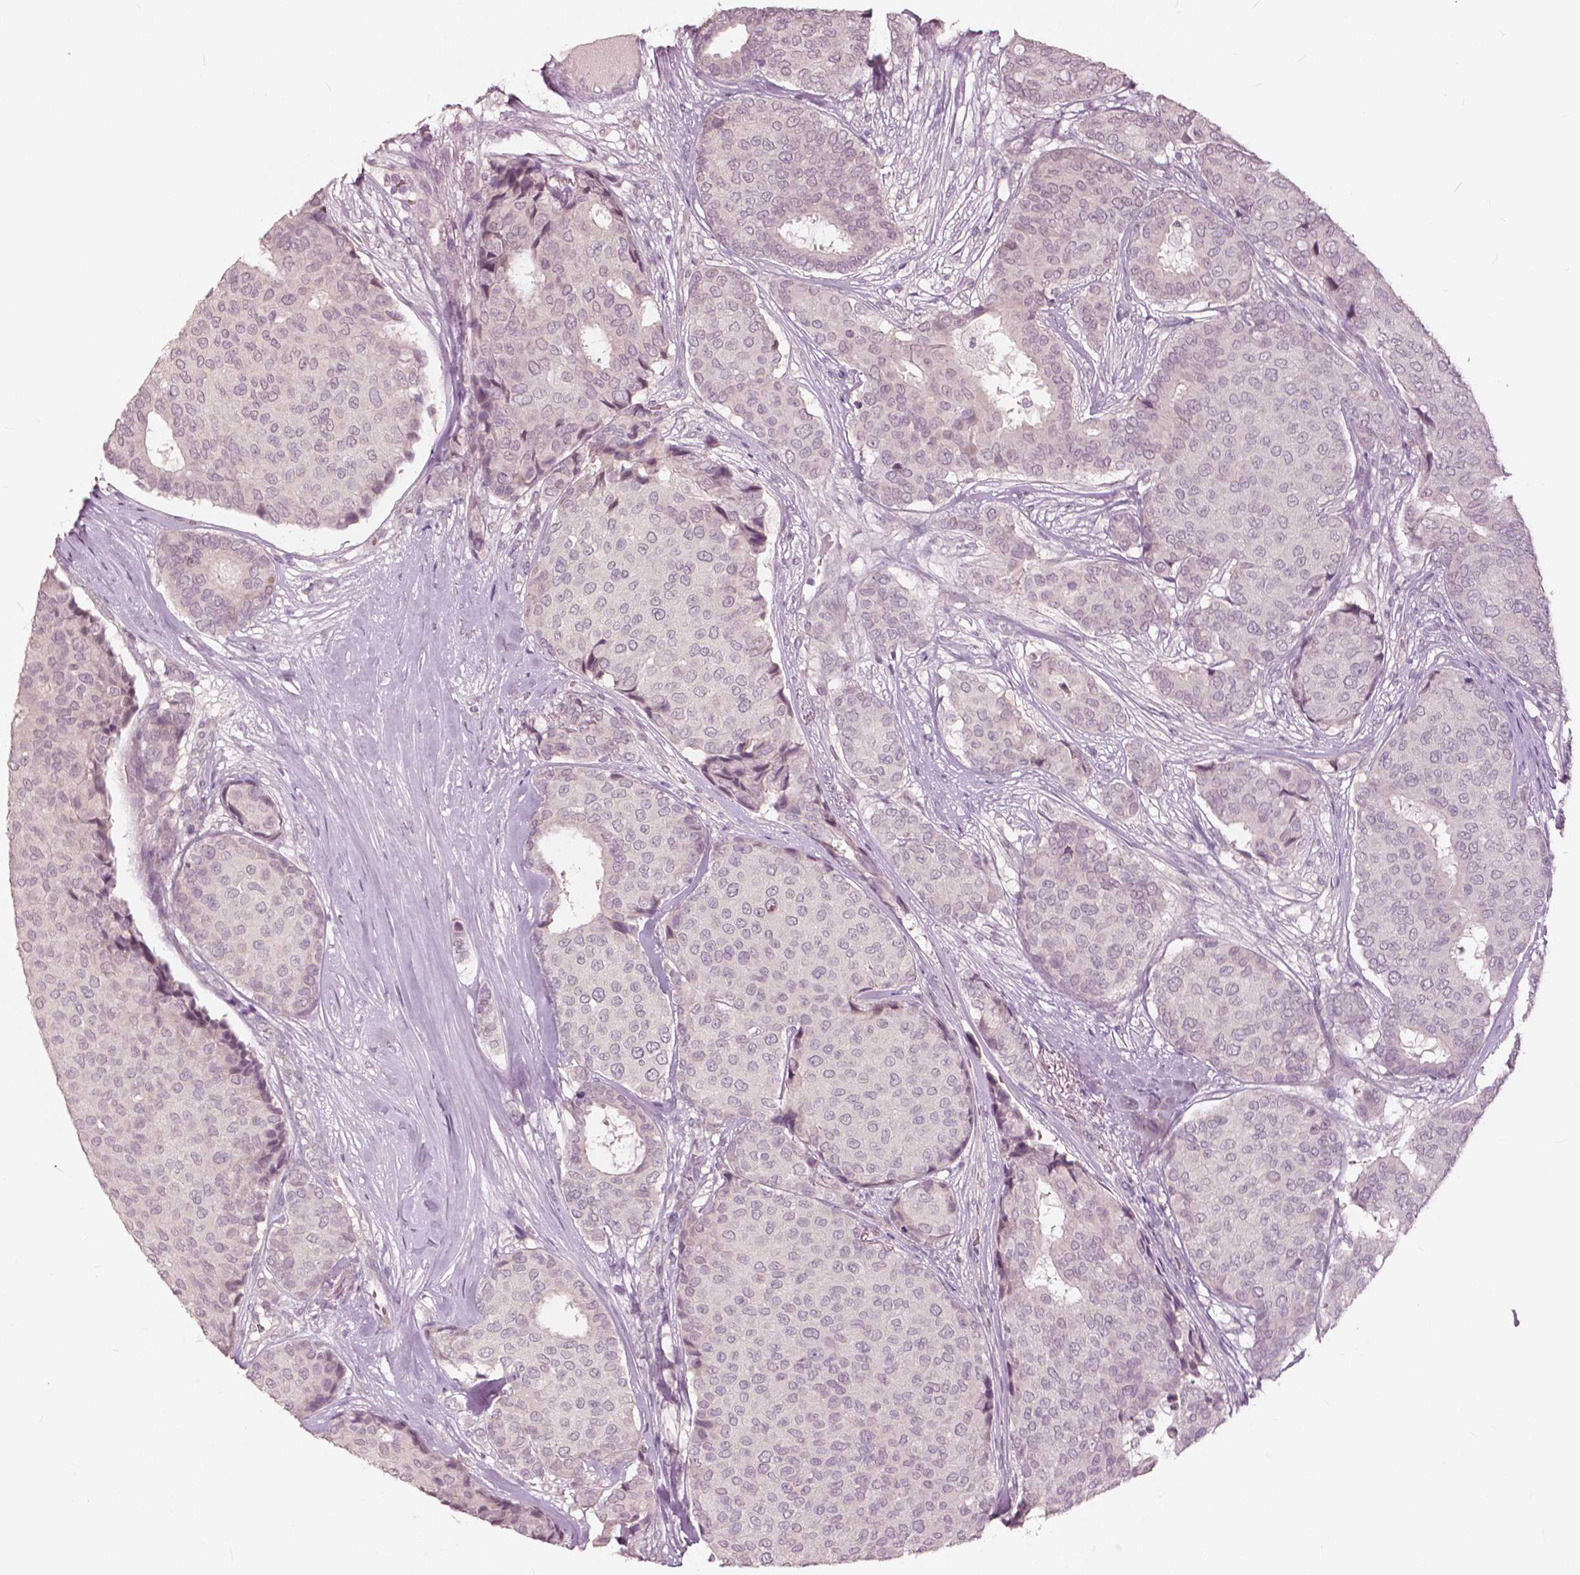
{"staining": {"intensity": "negative", "quantity": "none", "location": "none"}, "tissue": "breast cancer", "cell_type": "Tumor cells", "image_type": "cancer", "snomed": [{"axis": "morphology", "description": "Duct carcinoma"}, {"axis": "topography", "description": "Breast"}], "caption": "Breast cancer (invasive ductal carcinoma) was stained to show a protein in brown. There is no significant expression in tumor cells.", "gene": "NANOG", "patient": {"sex": "female", "age": 75}}